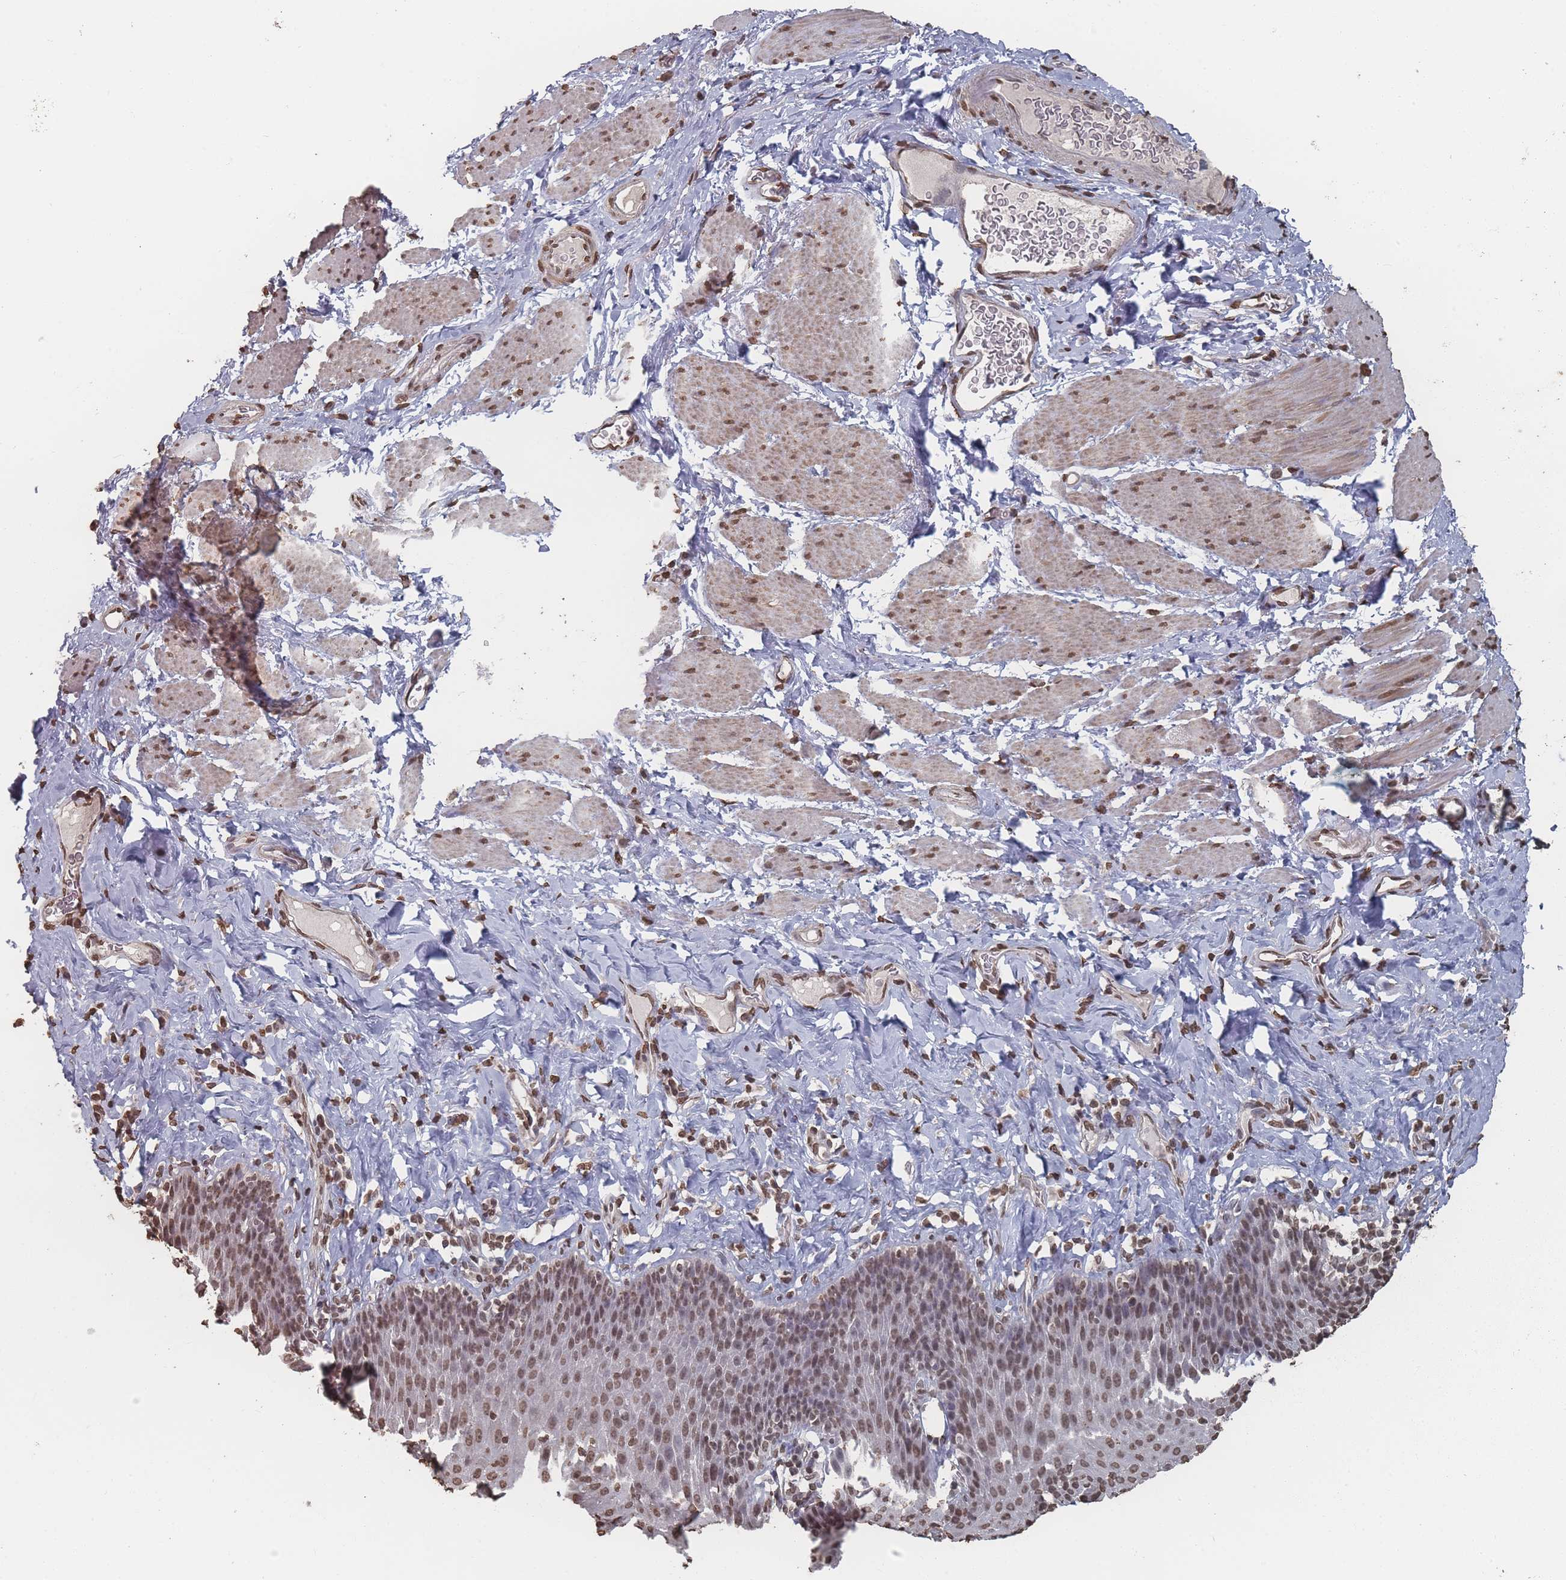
{"staining": {"intensity": "moderate", "quantity": ">75%", "location": "nuclear"}, "tissue": "esophagus", "cell_type": "Squamous epithelial cells", "image_type": "normal", "snomed": [{"axis": "morphology", "description": "Normal tissue, NOS"}, {"axis": "topography", "description": "Esophagus"}], "caption": "Brown immunohistochemical staining in normal esophagus displays moderate nuclear positivity in about >75% of squamous epithelial cells.", "gene": "PLEKHG5", "patient": {"sex": "female", "age": 61}}